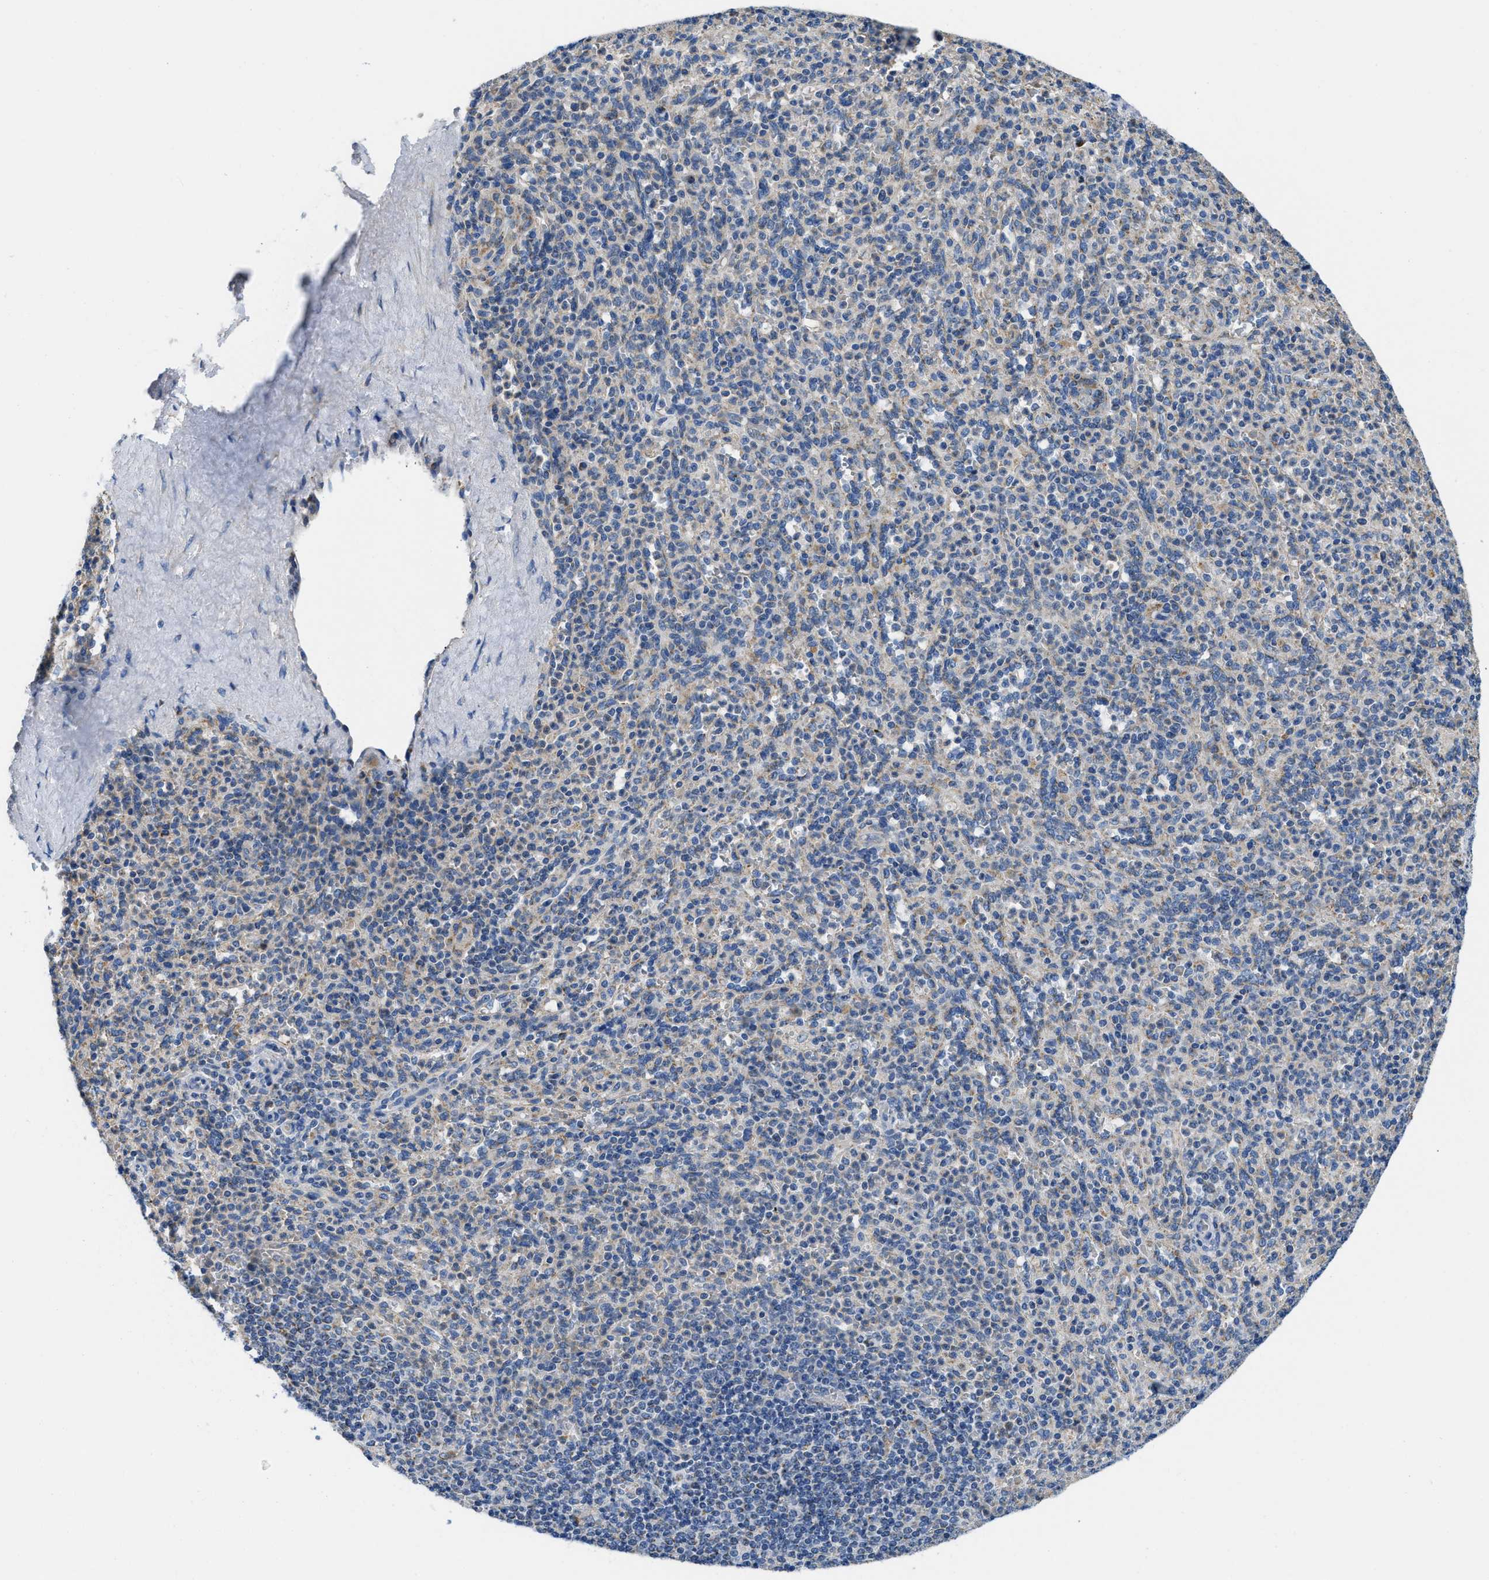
{"staining": {"intensity": "moderate", "quantity": "<25%", "location": "cytoplasmic/membranous"}, "tissue": "spleen", "cell_type": "Cells in red pulp", "image_type": "normal", "snomed": [{"axis": "morphology", "description": "Normal tissue, NOS"}, {"axis": "topography", "description": "Spleen"}], "caption": "This is a micrograph of immunohistochemistry staining of unremarkable spleen, which shows moderate staining in the cytoplasmic/membranous of cells in red pulp.", "gene": "SLC25A13", "patient": {"sex": "male", "age": 36}}